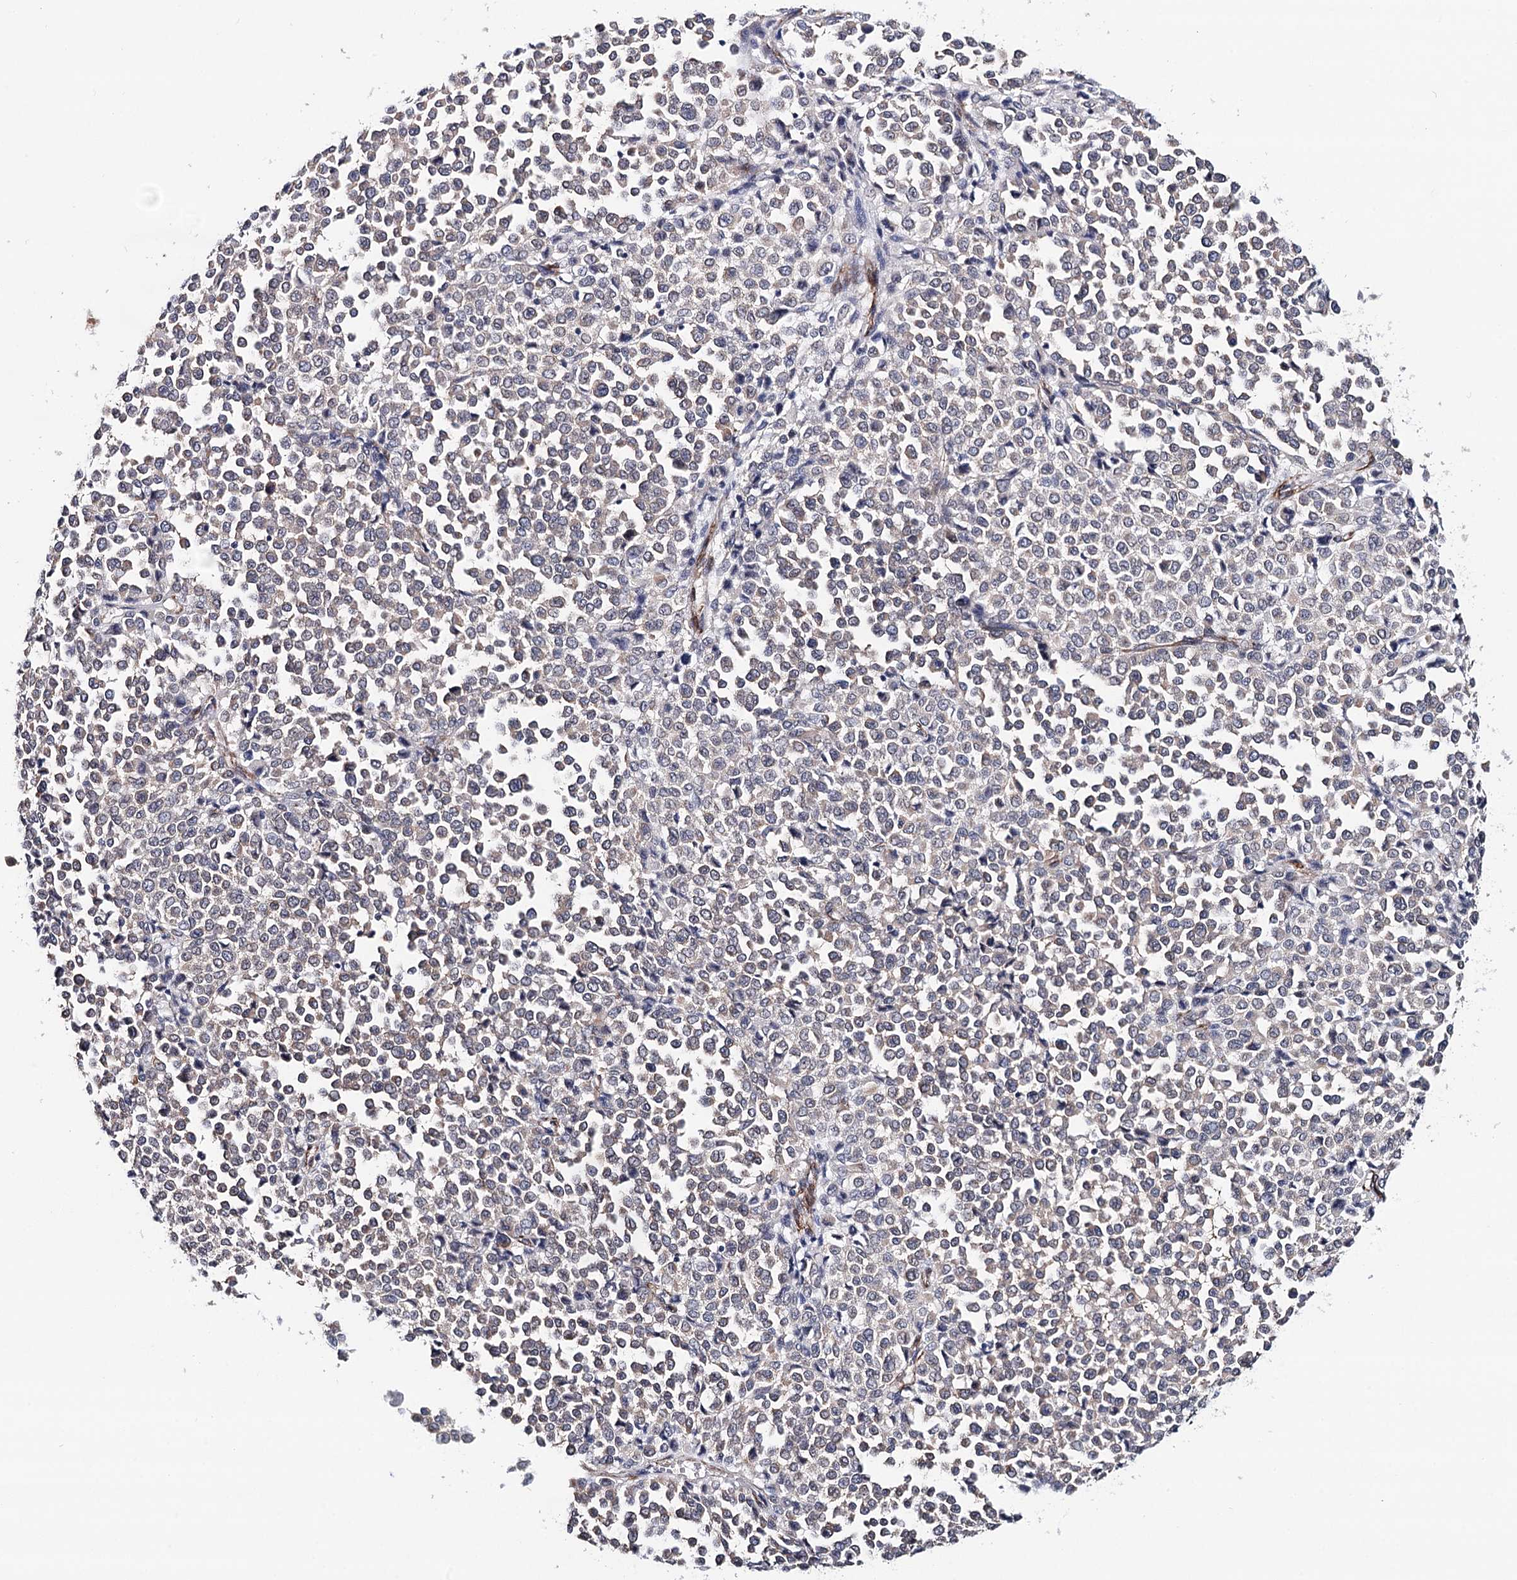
{"staining": {"intensity": "negative", "quantity": "none", "location": "none"}, "tissue": "melanoma", "cell_type": "Tumor cells", "image_type": "cancer", "snomed": [{"axis": "morphology", "description": "Malignant melanoma, Metastatic site"}, {"axis": "topography", "description": "Pancreas"}], "caption": "This is an immunohistochemistry (IHC) image of human malignant melanoma (metastatic site). There is no expression in tumor cells.", "gene": "PPP2R5B", "patient": {"sex": "female", "age": 30}}